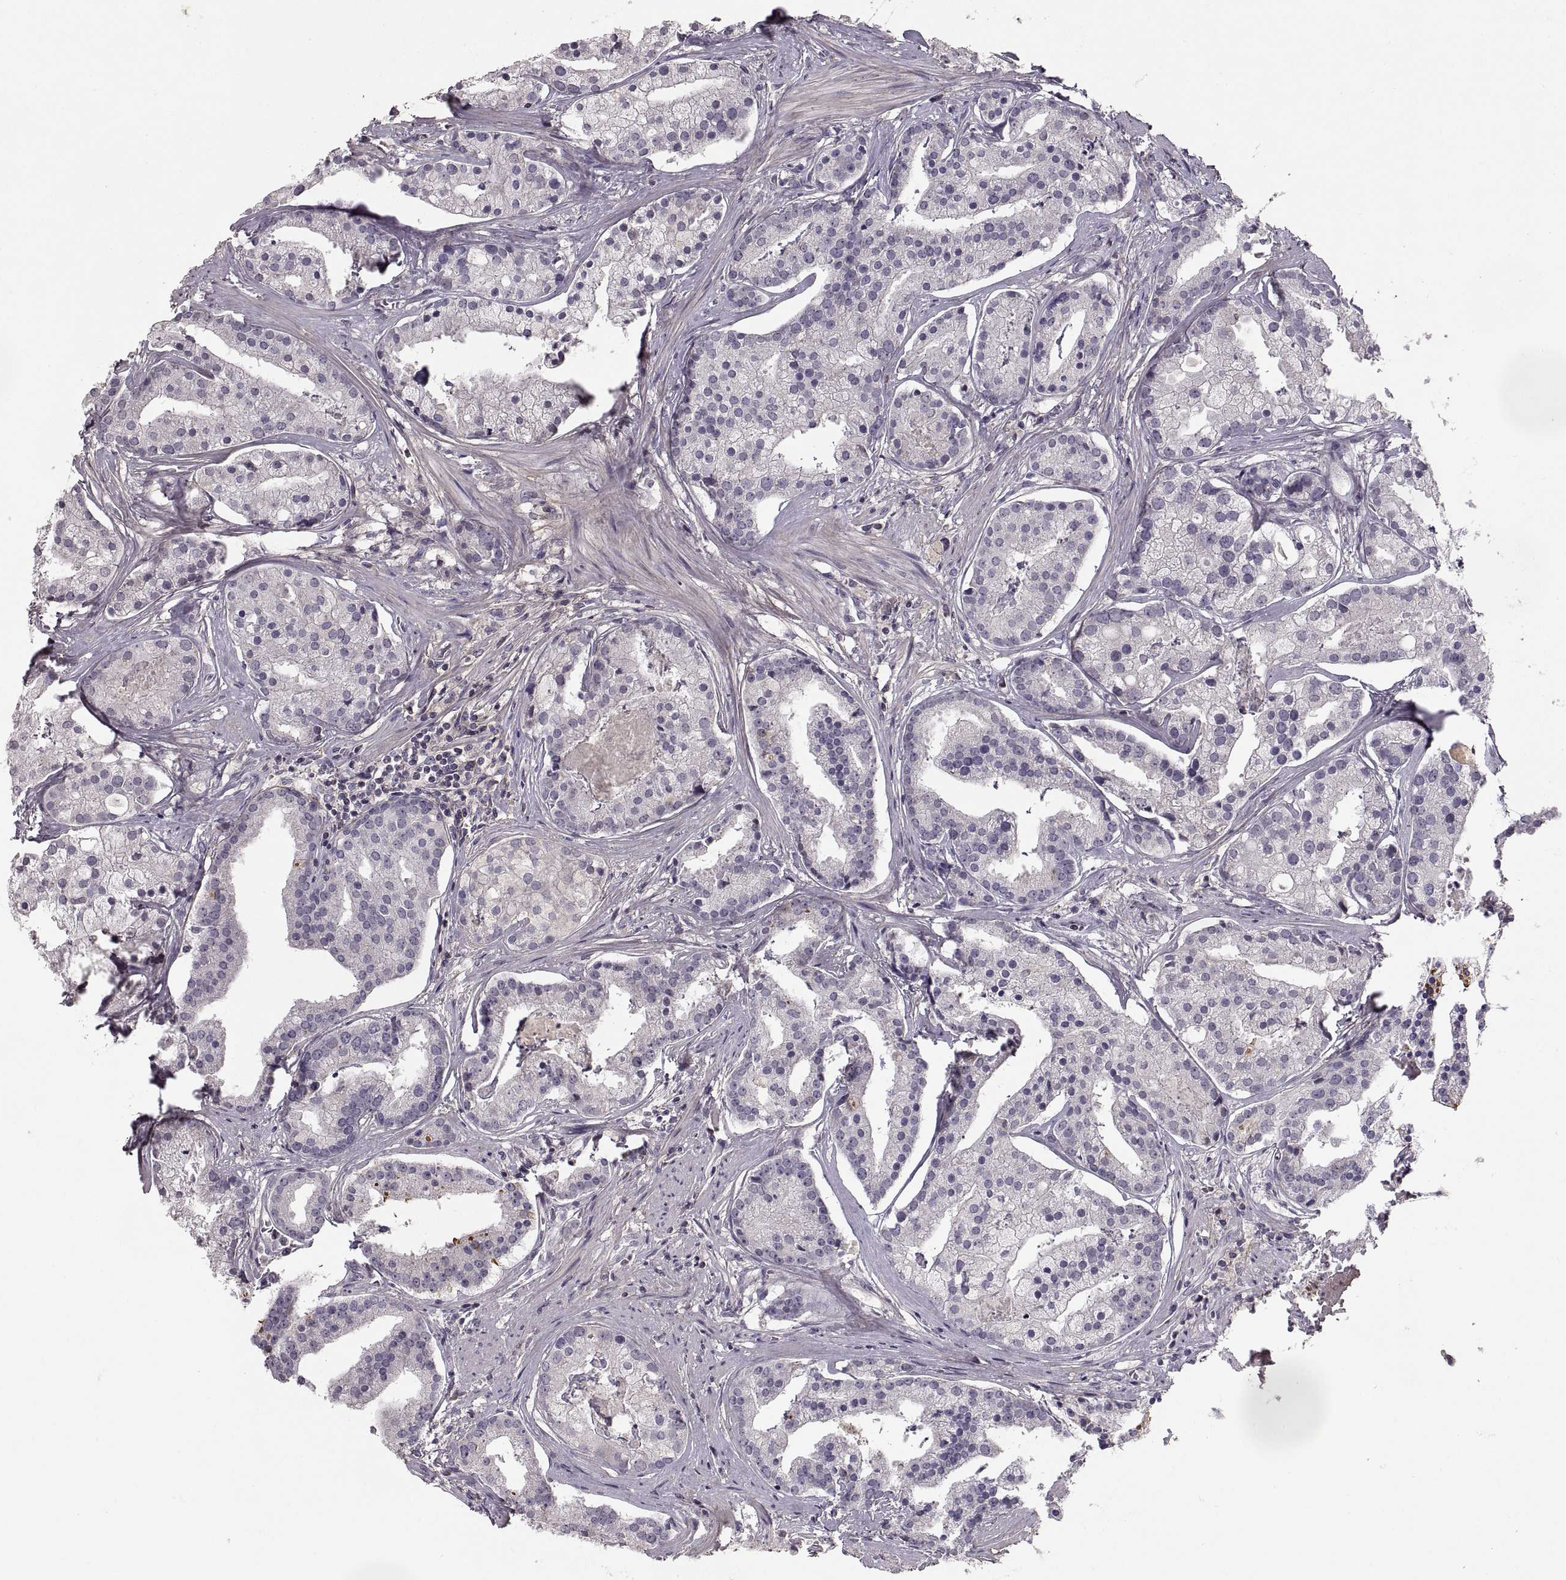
{"staining": {"intensity": "negative", "quantity": "none", "location": "none"}, "tissue": "prostate cancer", "cell_type": "Tumor cells", "image_type": "cancer", "snomed": [{"axis": "morphology", "description": "Adenocarcinoma, NOS"}, {"axis": "topography", "description": "Prostate and seminal vesicle, NOS"}, {"axis": "topography", "description": "Prostate"}], "caption": "This histopathology image is of prostate cancer stained with immunohistochemistry (IHC) to label a protein in brown with the nuclei are counter-stained blue. There is no expression in tumor cells. (DAB immunohistochemistry with hematoxylin counter stain).", "gene": "ADAM11", "patient": {"sex": "male", "age": 44}}